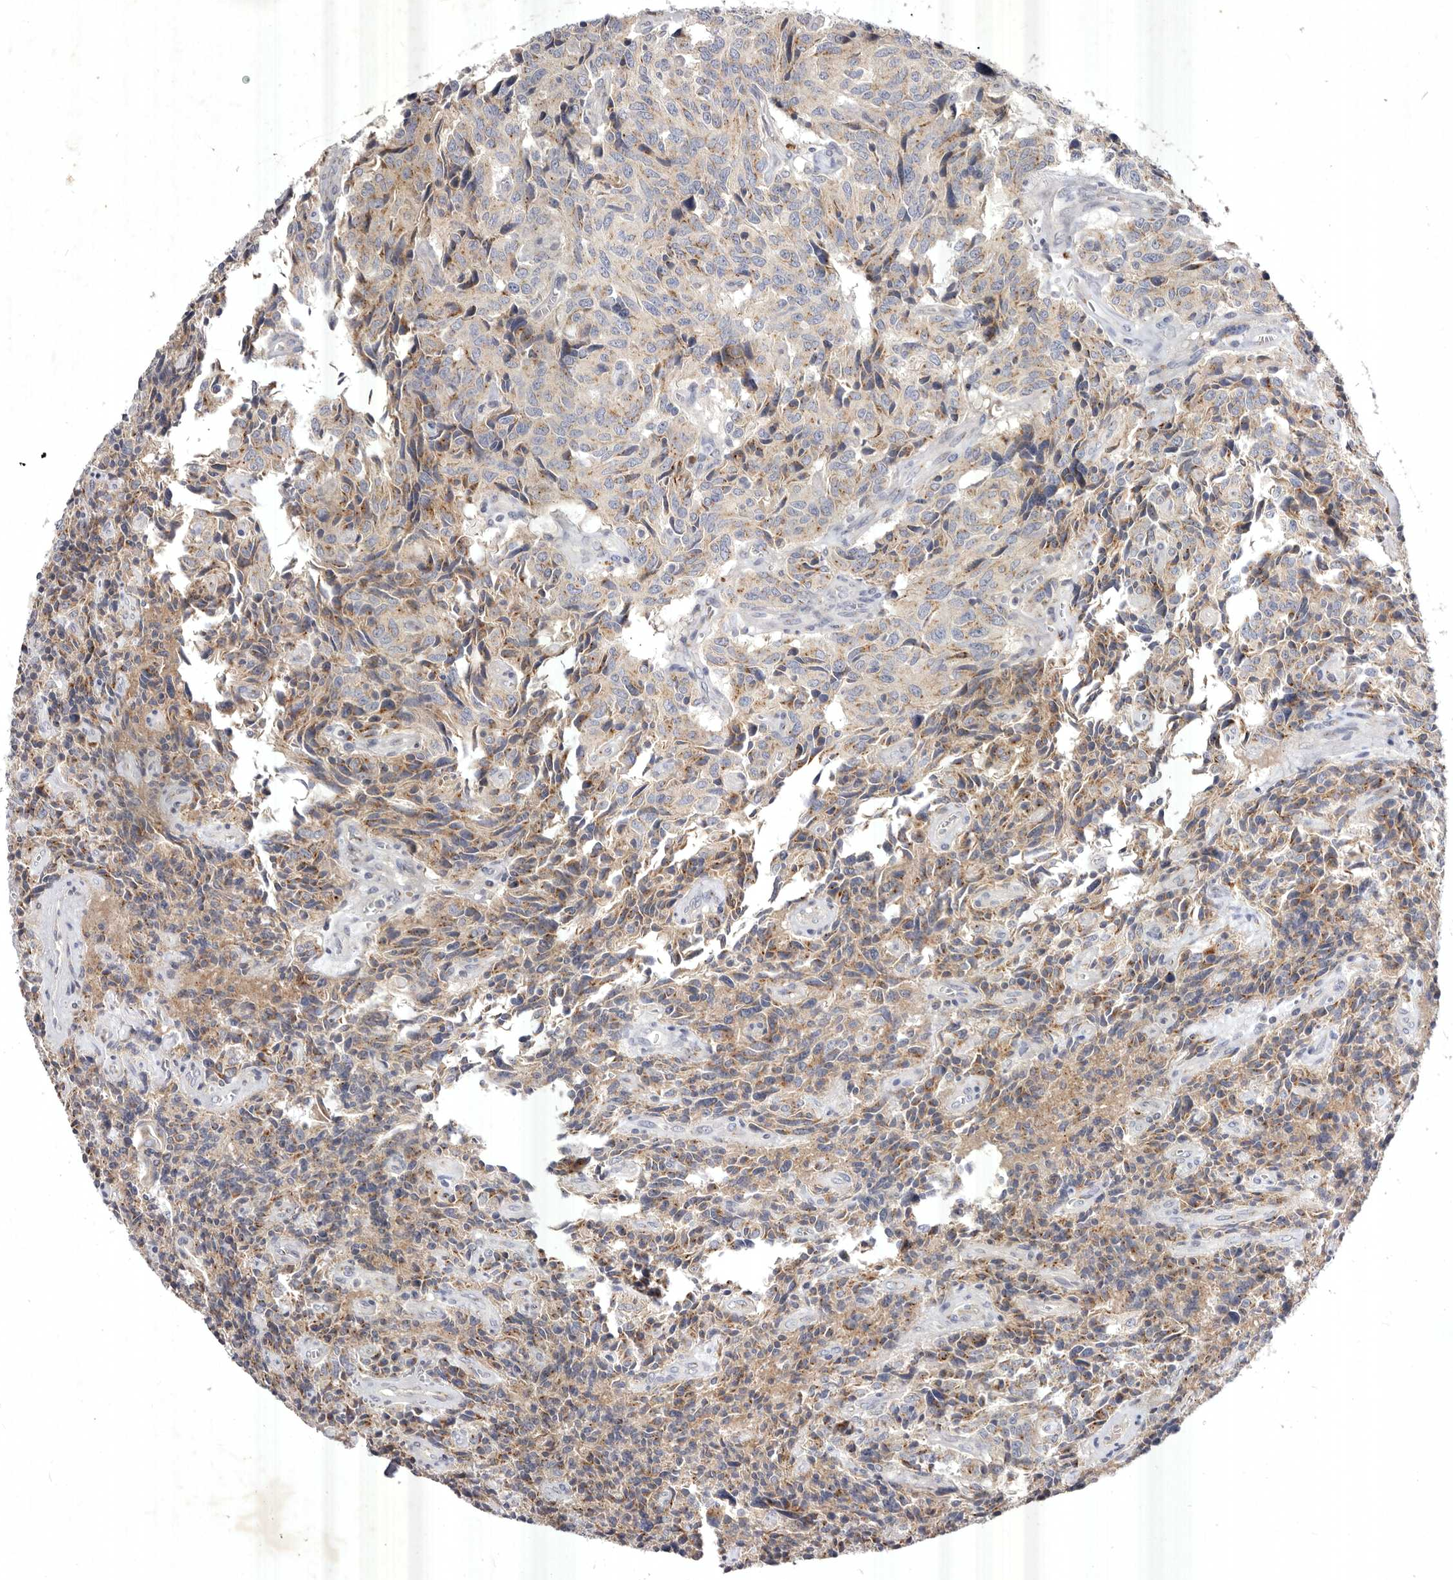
{"staining": {"intensity": "weak", "quantity": "25%-75%", "location": "cytoplasmic/membranous"}, "tissue": "carcinoid", "cell_type": "Tumor cells", "image_type": "cancer", "snomed": [{"axis": "morphology", "description": "Carcinoid, malignant, NOS"}, {"axis": "topography", "description": "Lung"}], "caption": "An immunohistochemistry (IHC) micrograph of tumor tissue is shown. Protein staining in brown labels weak cytoplasmic/membranous positivity in carcinoid (malignant) within tumor cells.", "gene": "USP24", "patient": {"sex": "female", "age": 46}}